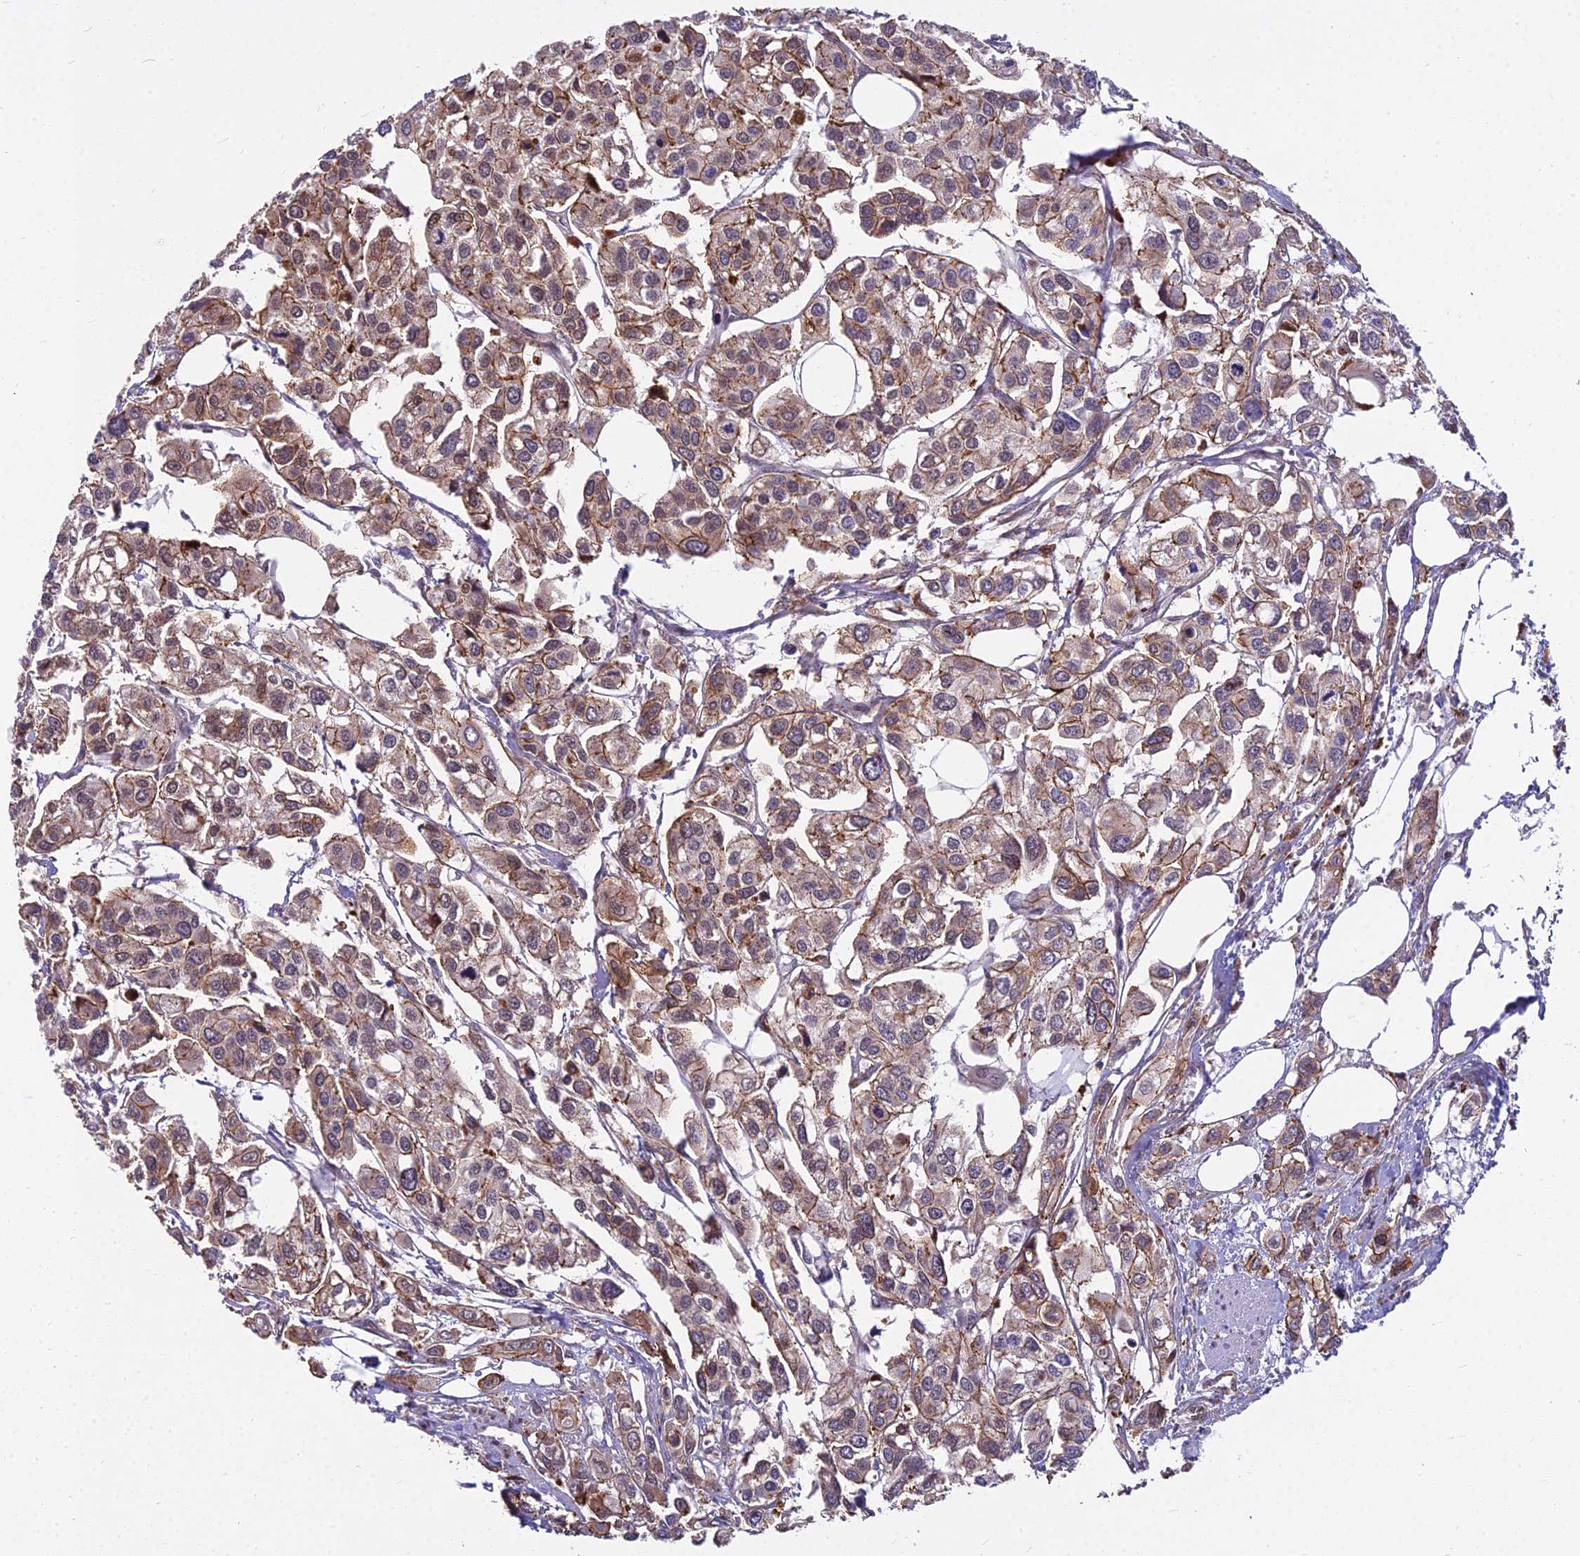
{"staining": {"intensity": "moderate", "quantity": ">75%", "location": "cytoplasmic/membranous"}, "tissue": "urothelial cancer", "cell_type": "Tumor cells", "image_type": "cancer", "snomed": [{"axis": "morphology", "description": "Urothelial carcinoma, High grade"}, {"axis": "topography", "description": "Urinary bladder"}], "caption": "Protein expression analysis of human urothelial carcinoma (high-grade) reveals moderate cytoplasmic/membranous expression in approximately >75% of tumor cells.", "gene": "GLYATL3", "patient": {"sex": "male", "age": 67}}